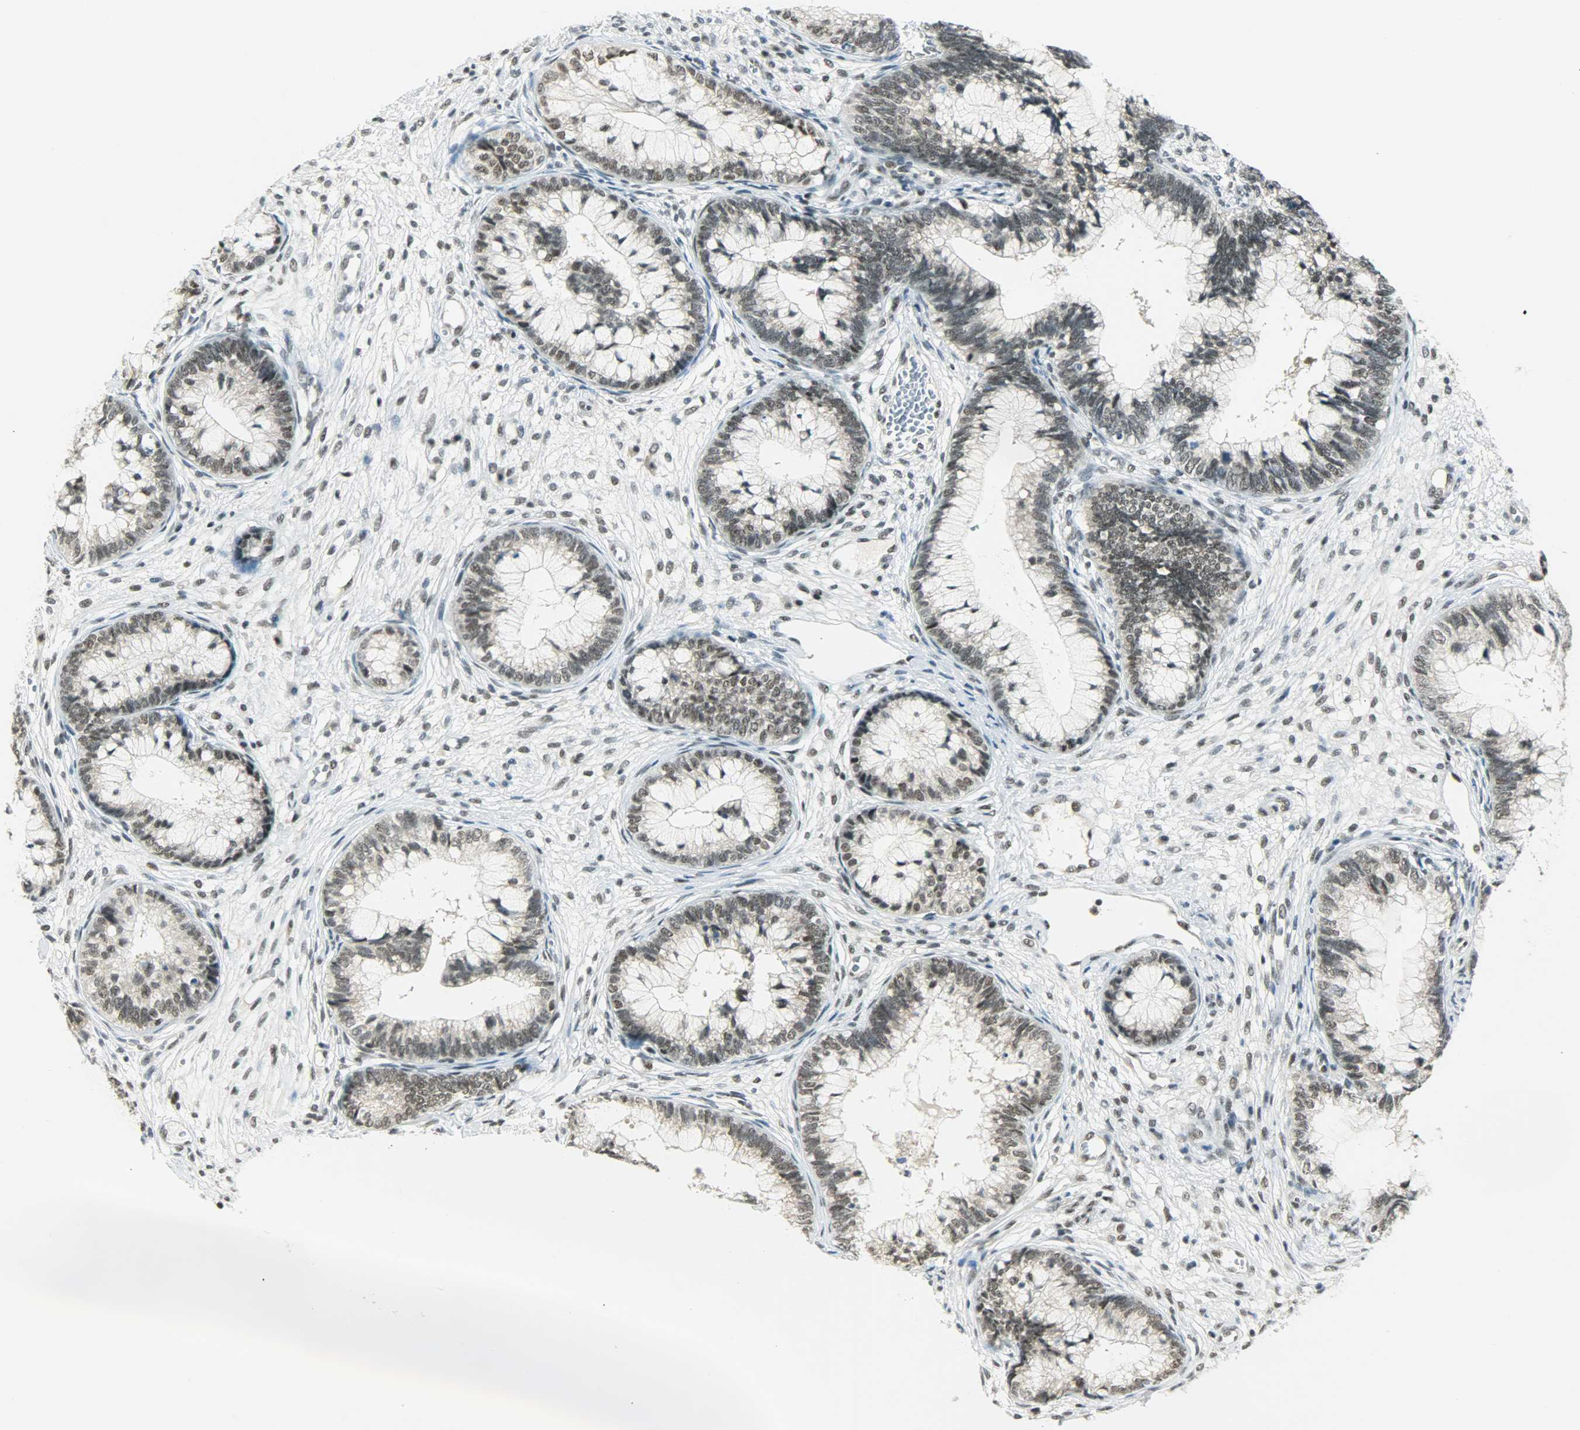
{"staining": {"intensity": "moderate", "quantity": ">75%", "location": "nuclear"}, "tissue": "cervical cancer", "cell_type": "Tumor cells", "image_type": "cancer", "snomed": [{"axis": "morphology", "description": "Adenocarcinoma, NOS"}, {"axis": "topography", "description": "Cervix"}], "caption": "About >75% of tumor cells in human cervical adenocarcinoma reveal moderate nuclear protein expression as visualized by brown immunohistochemical staining.", "gene": "SUGP1", "patient": {"sex": "female", "age": 44}}